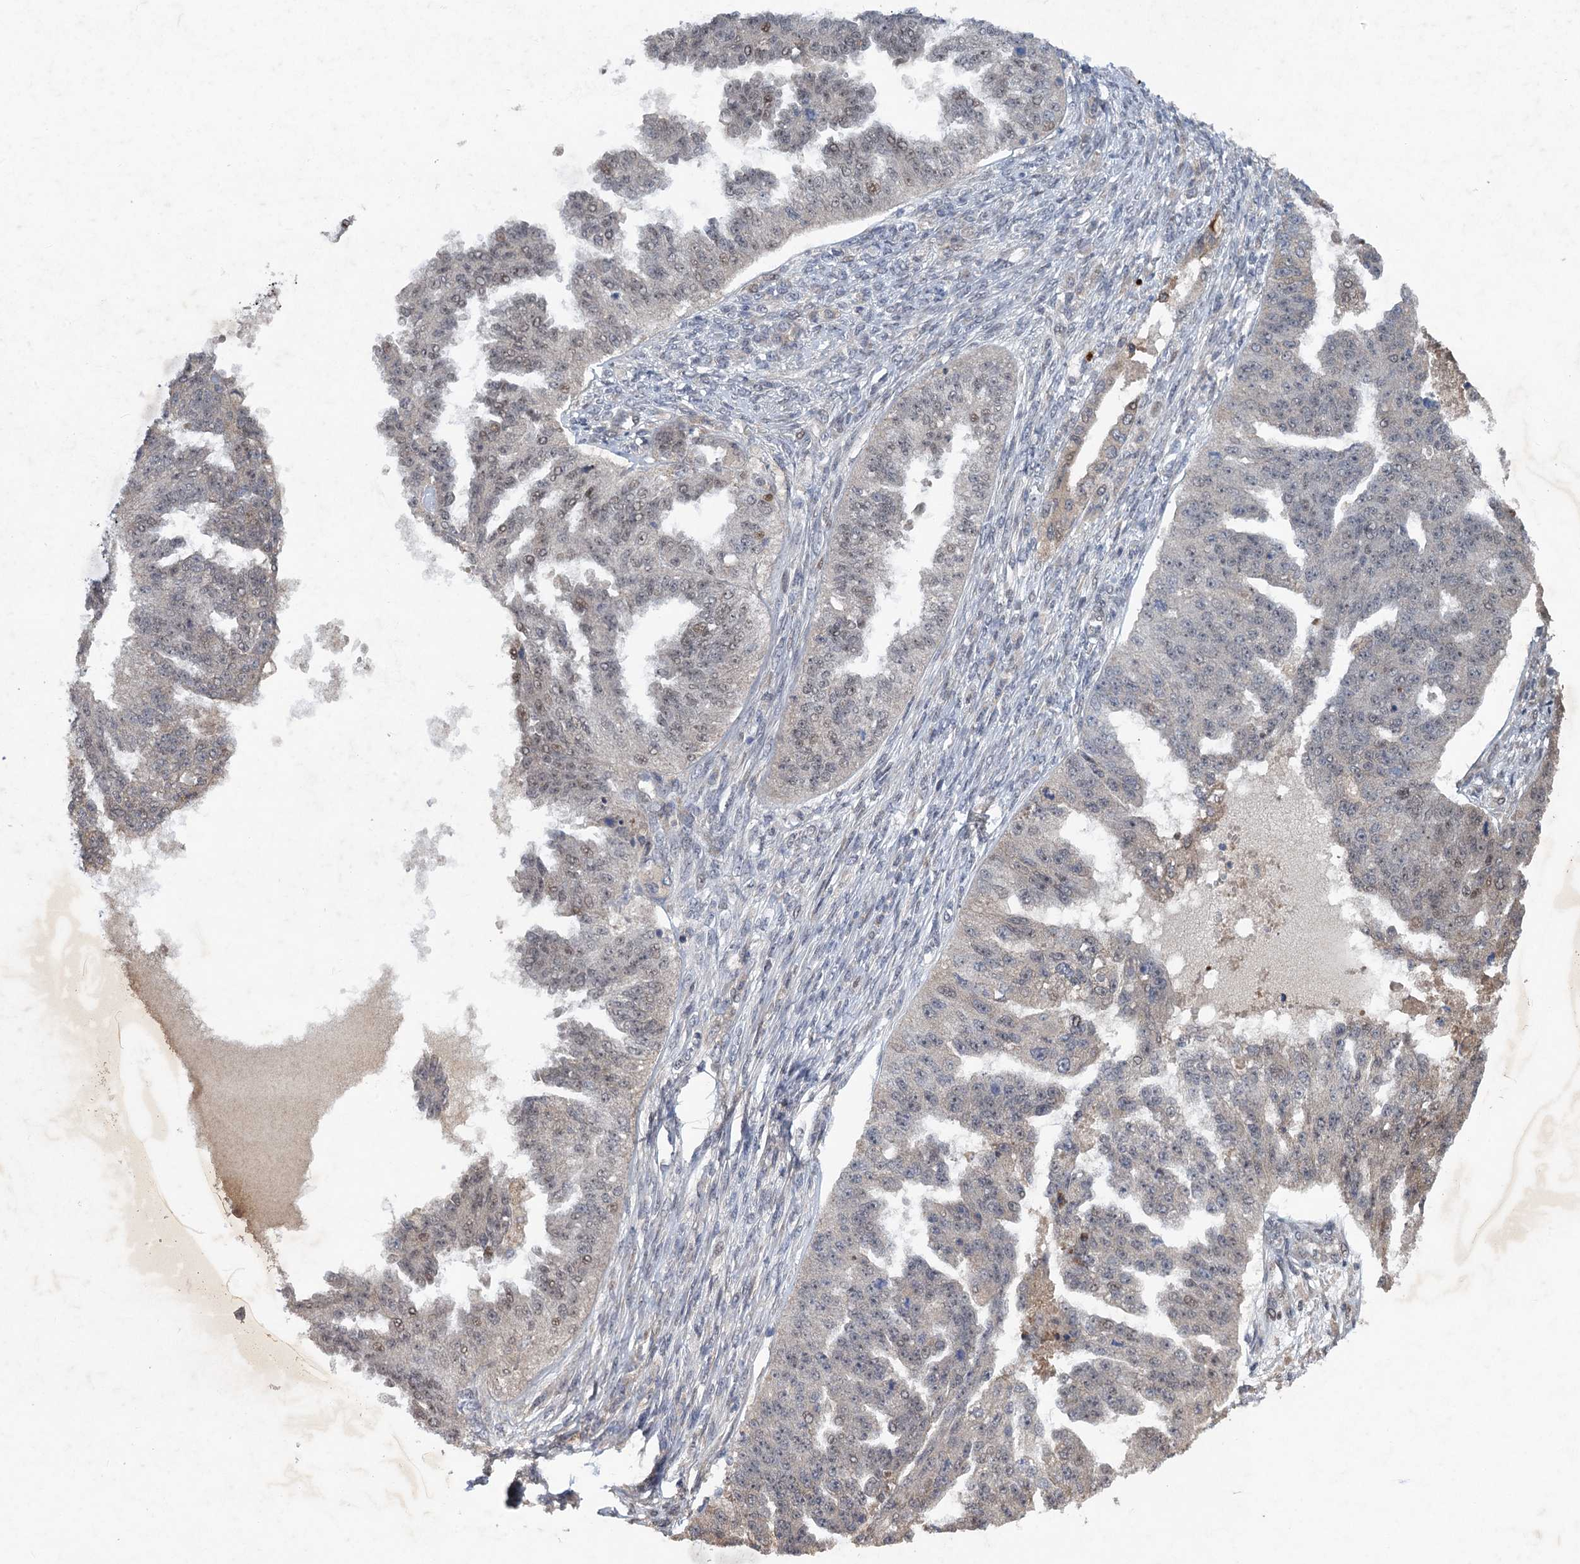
{"staining": {"intensity": "negative", "quantity": "none", "location": "none"}, "tissue": "ovarian cancer", "cell_type": "Tumor cells", "image_type": "cancer", "snomed": [{"axis": "morphology", "description": "Cystadenocarcinoma, serous, NOS"}, {"axis": "topography", "description": "Ovary"}], "caption": "Tumor cells are negative for brown protein staining in serous cystadenocarcinoma (ovarian).", "gene": "NUDT22", "patient": {"sex": "female", "age": 58}}